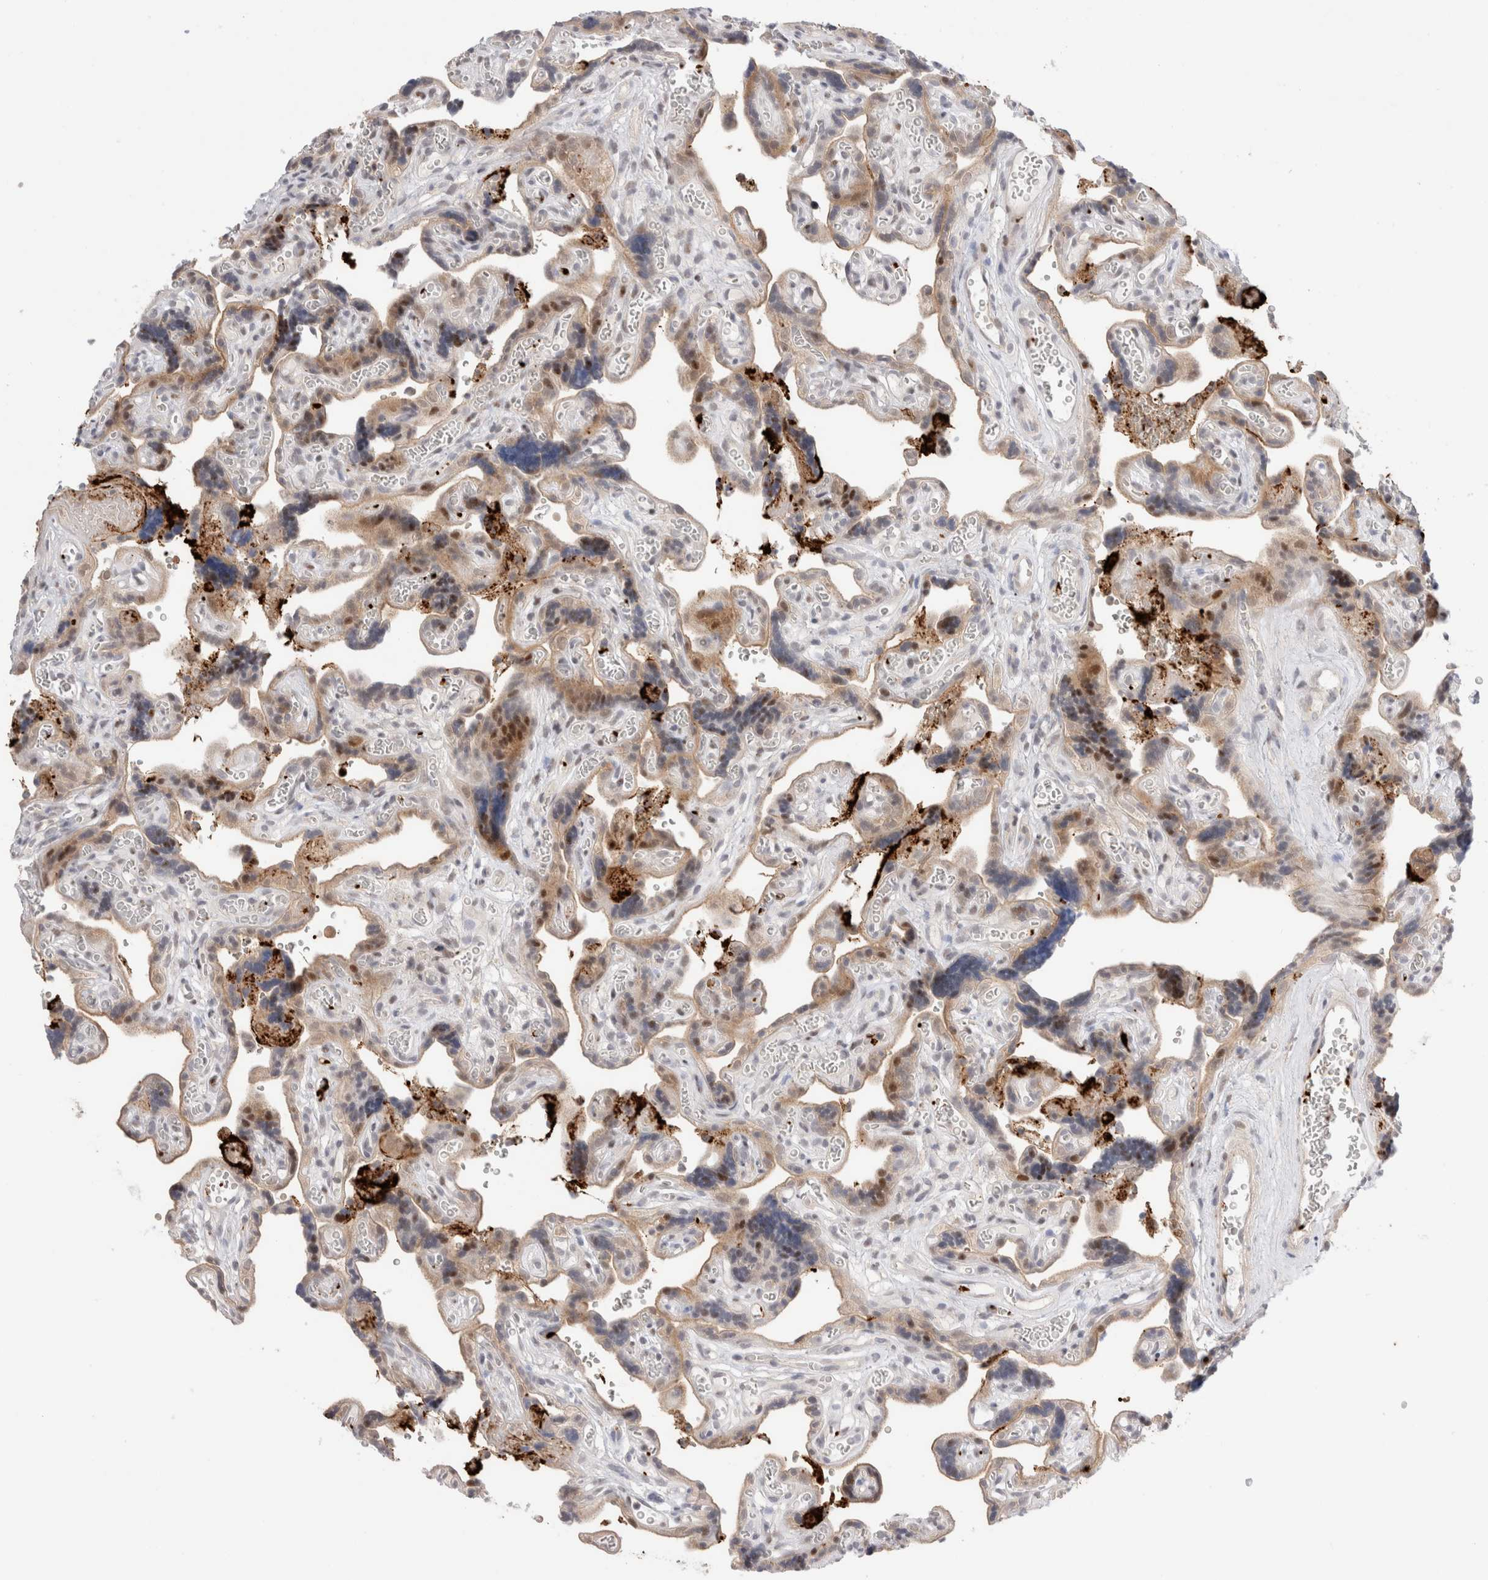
{"staining": {"intensity": "weak", "quantity": ">75%", "location": "cytoplasmic/membranous,nuclear"}, "tissue": "placenta", "cell_type": "Trophoblastic cells", "image_type": "normal", "snomed": [{"axis": "morphology", "description": "Normal tissue, NOS"}, {"axis": "topography", "description": "Placenta"}], "caption": "Trophoblastic cells display low levels of weak cytoplasmic/membranous,nuclear positivity in approximately >75% of cells in benign placenta.", "gene": "VPS28", "patient": {"sex": "female", "age": 30}}